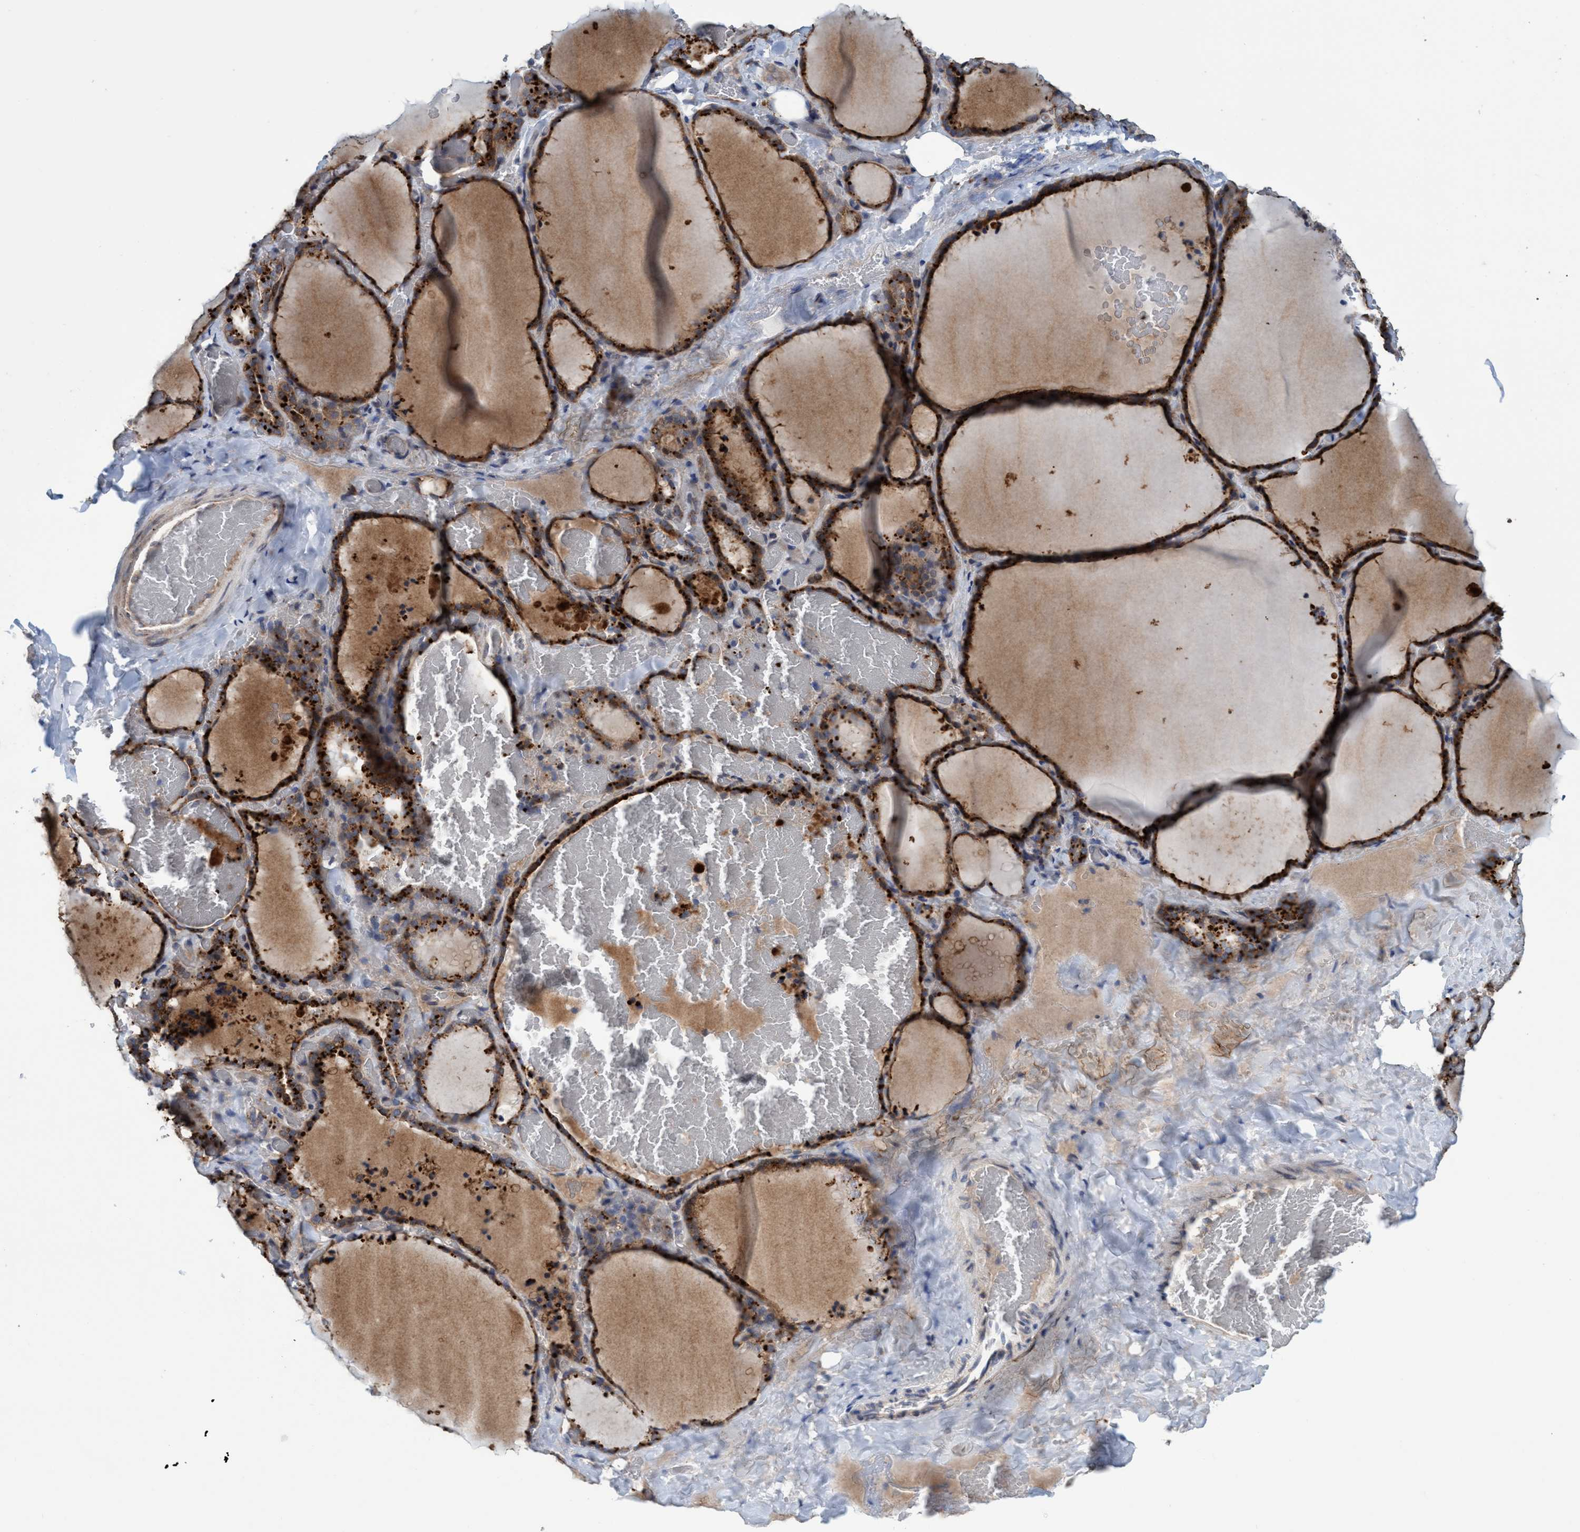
{"staining": {"intensity": "strong", "quantity": ">75%", "location": "cytoplasmic/membranous"}, "tissue": "thyroid gland", "cell_type": "Glandular cells", "image_type": "normal", "snomed": [{"axis": "morphology", "description": "Normal tissue, NOS"}, {"axis": "topography", "description": "Thyroid gland"}], "caption": "The image reveals immunohistochemical staining of unremarkable thyroid gland. There is strong cytoplasmic/membranous positivity is appreciated in approximately >75% of glandular cells.", "gene": "BBS9", "patient": {"sex": "female", "age": 22}}